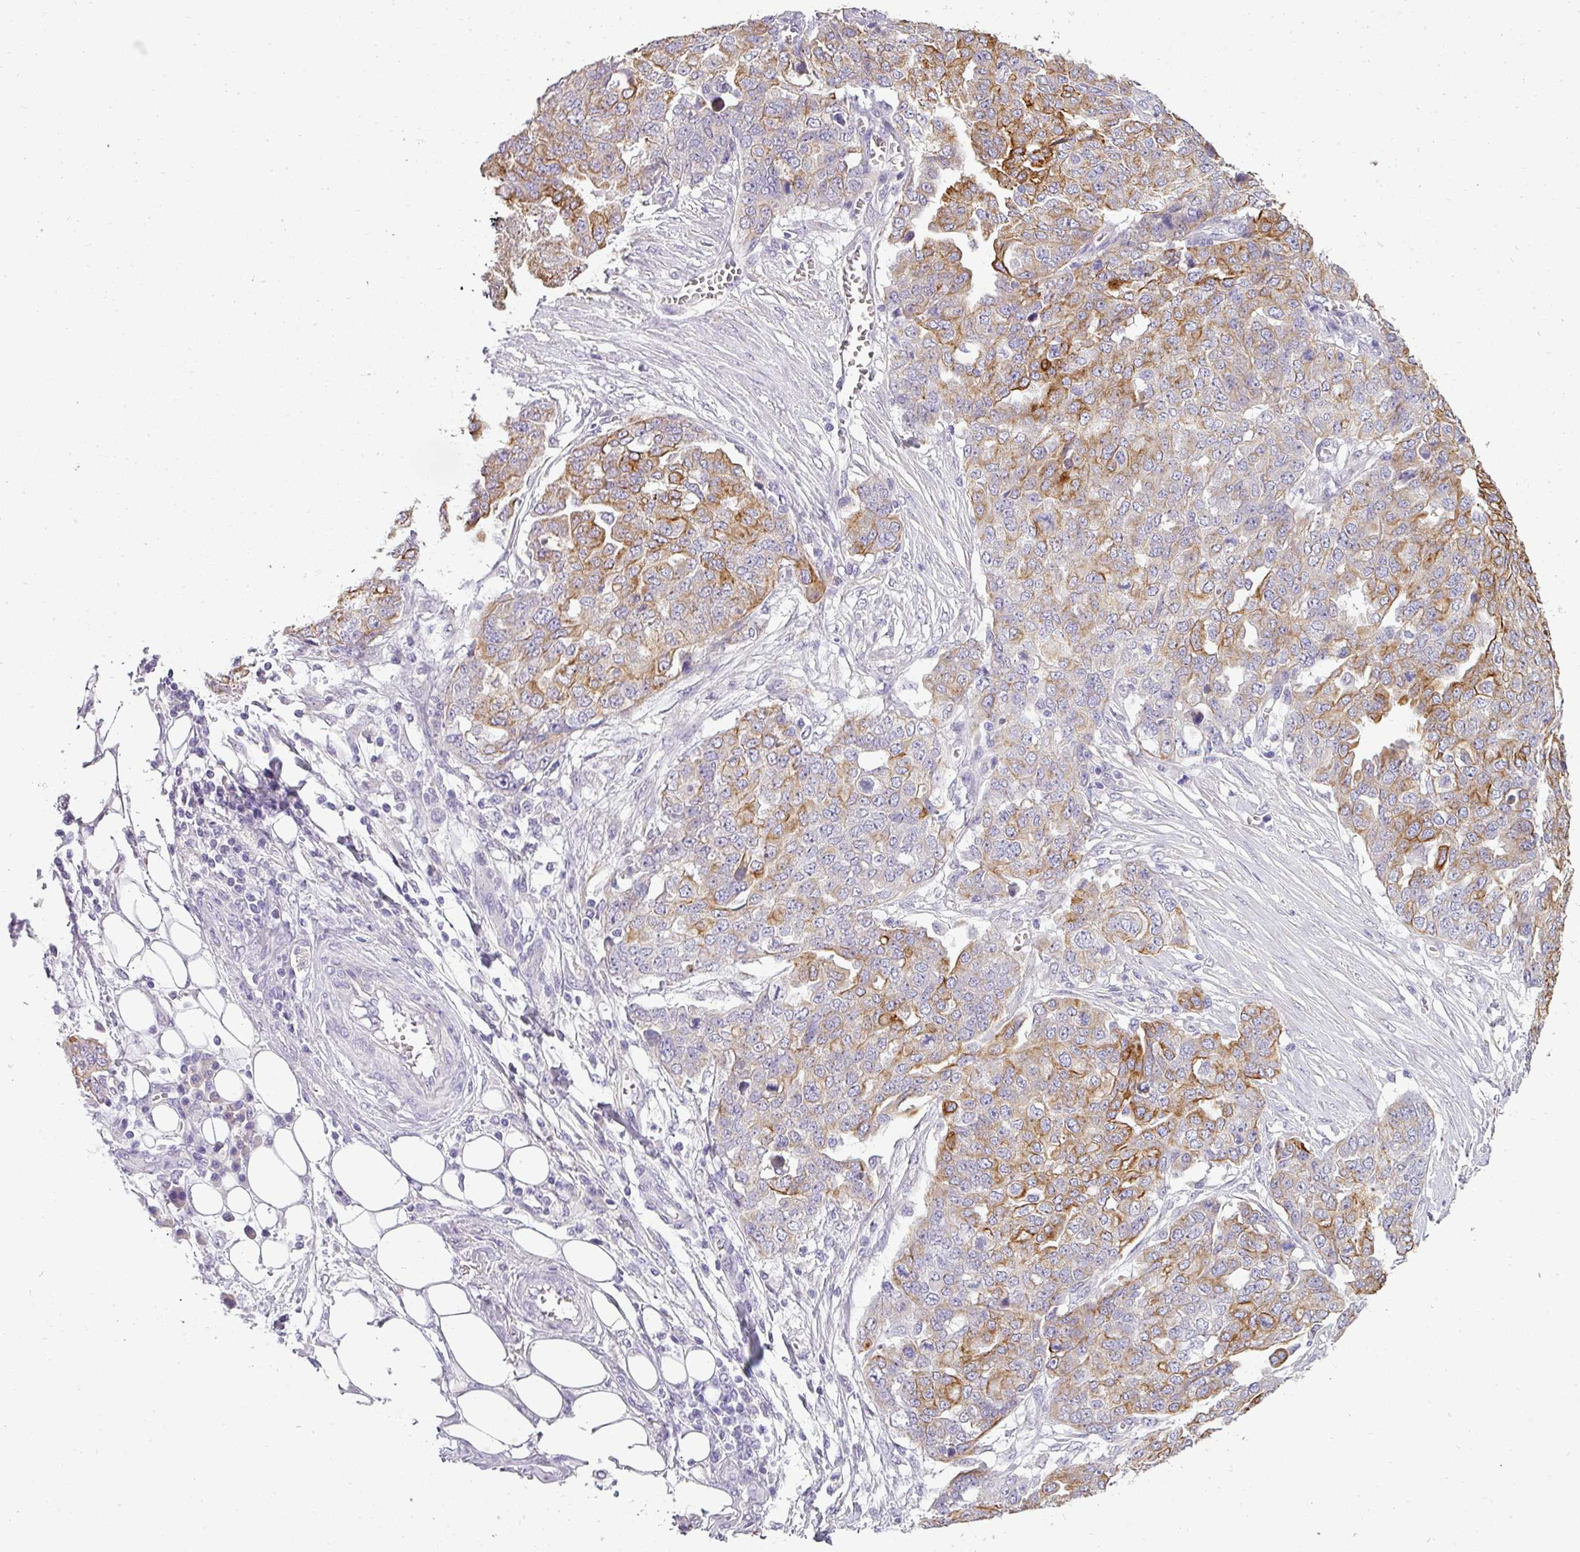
{"staining": {"intensity": "moderate", "quantity": "25%-75%", "location": "cytoplasmic/membranous"}, "tissue": "ovarian cancer", "cell_type": "Tumor cells", "image_type": "cancer", "snomed": [{"axis": "morphology", "description": "Cystadenocarcinoma, serous, NOS"}, {"axis": "topography", "description": "Soft tissue"}, {"axis": "topography", "description": "Ovary"}], "caption": "Serous cystadenocarcinoma (ovarian) stained for a protein (brown) shows moderate cytoplasmic/membranous positive positivity in approximately 25%-75% of tumor cells.", "gene": "ASXL3", "patient": {"sex": "female", "age": 57}}